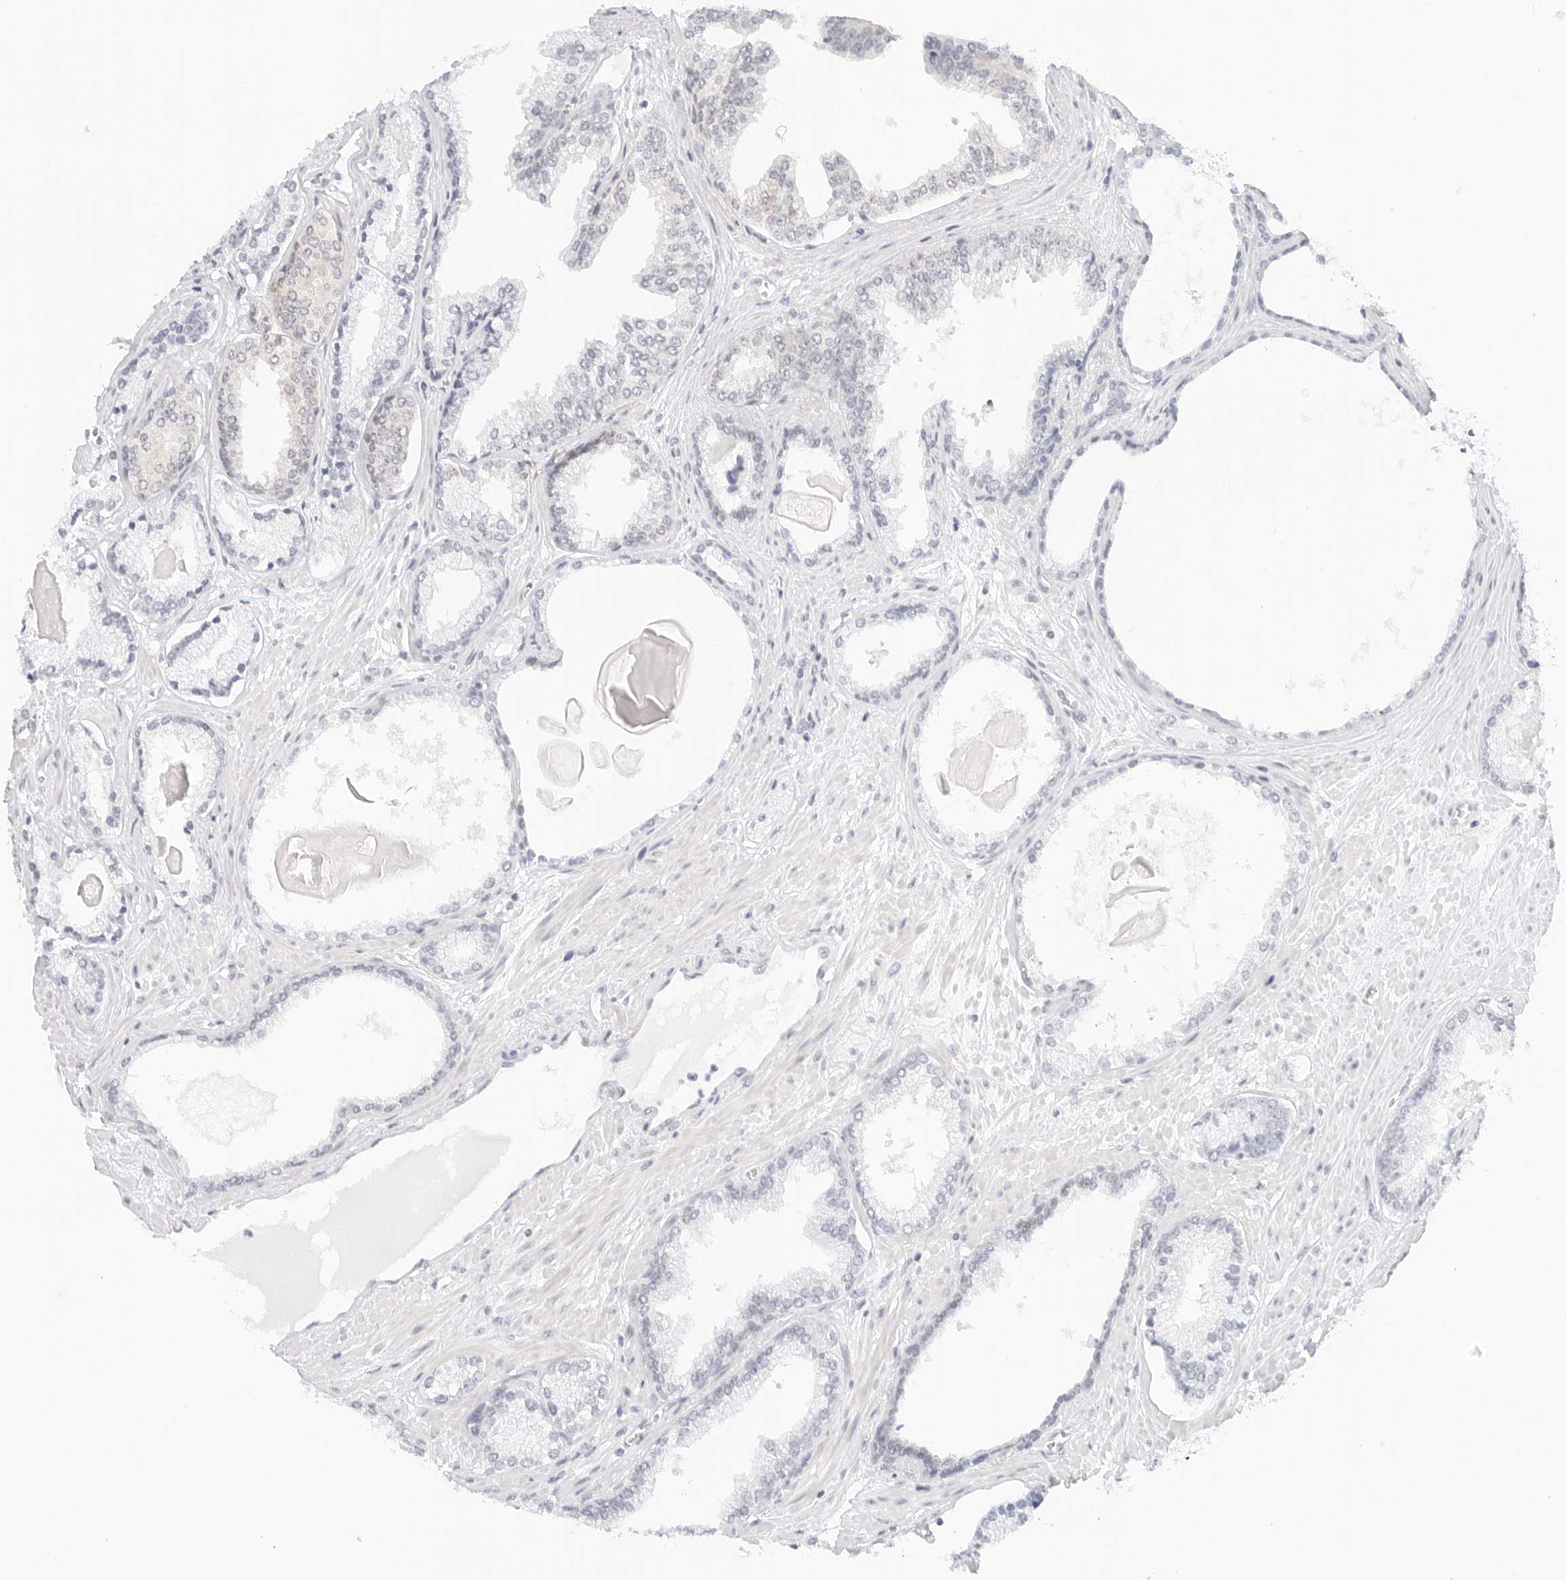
{"staining": {"intensity": "negative", "quantity": "none", "location": "none"}, "tissue": "prostate cancer", "cell_type": "Tumor cells", "image_type": "cancer", "snomed": [{"axis": "morphology", "description": "Adenocarcinoma, Low grade"}, {"axis": "topography", "description": "Prostate"}], "caption": "The IHC image has no significant expression in tumor cells of prostate cancer tissue. (DAB (3,3'-diaminobenzidine) IHC with hematoxylin counter stain).", "gene": "CD22", "patient": {"sex": "male", "age": 70}}